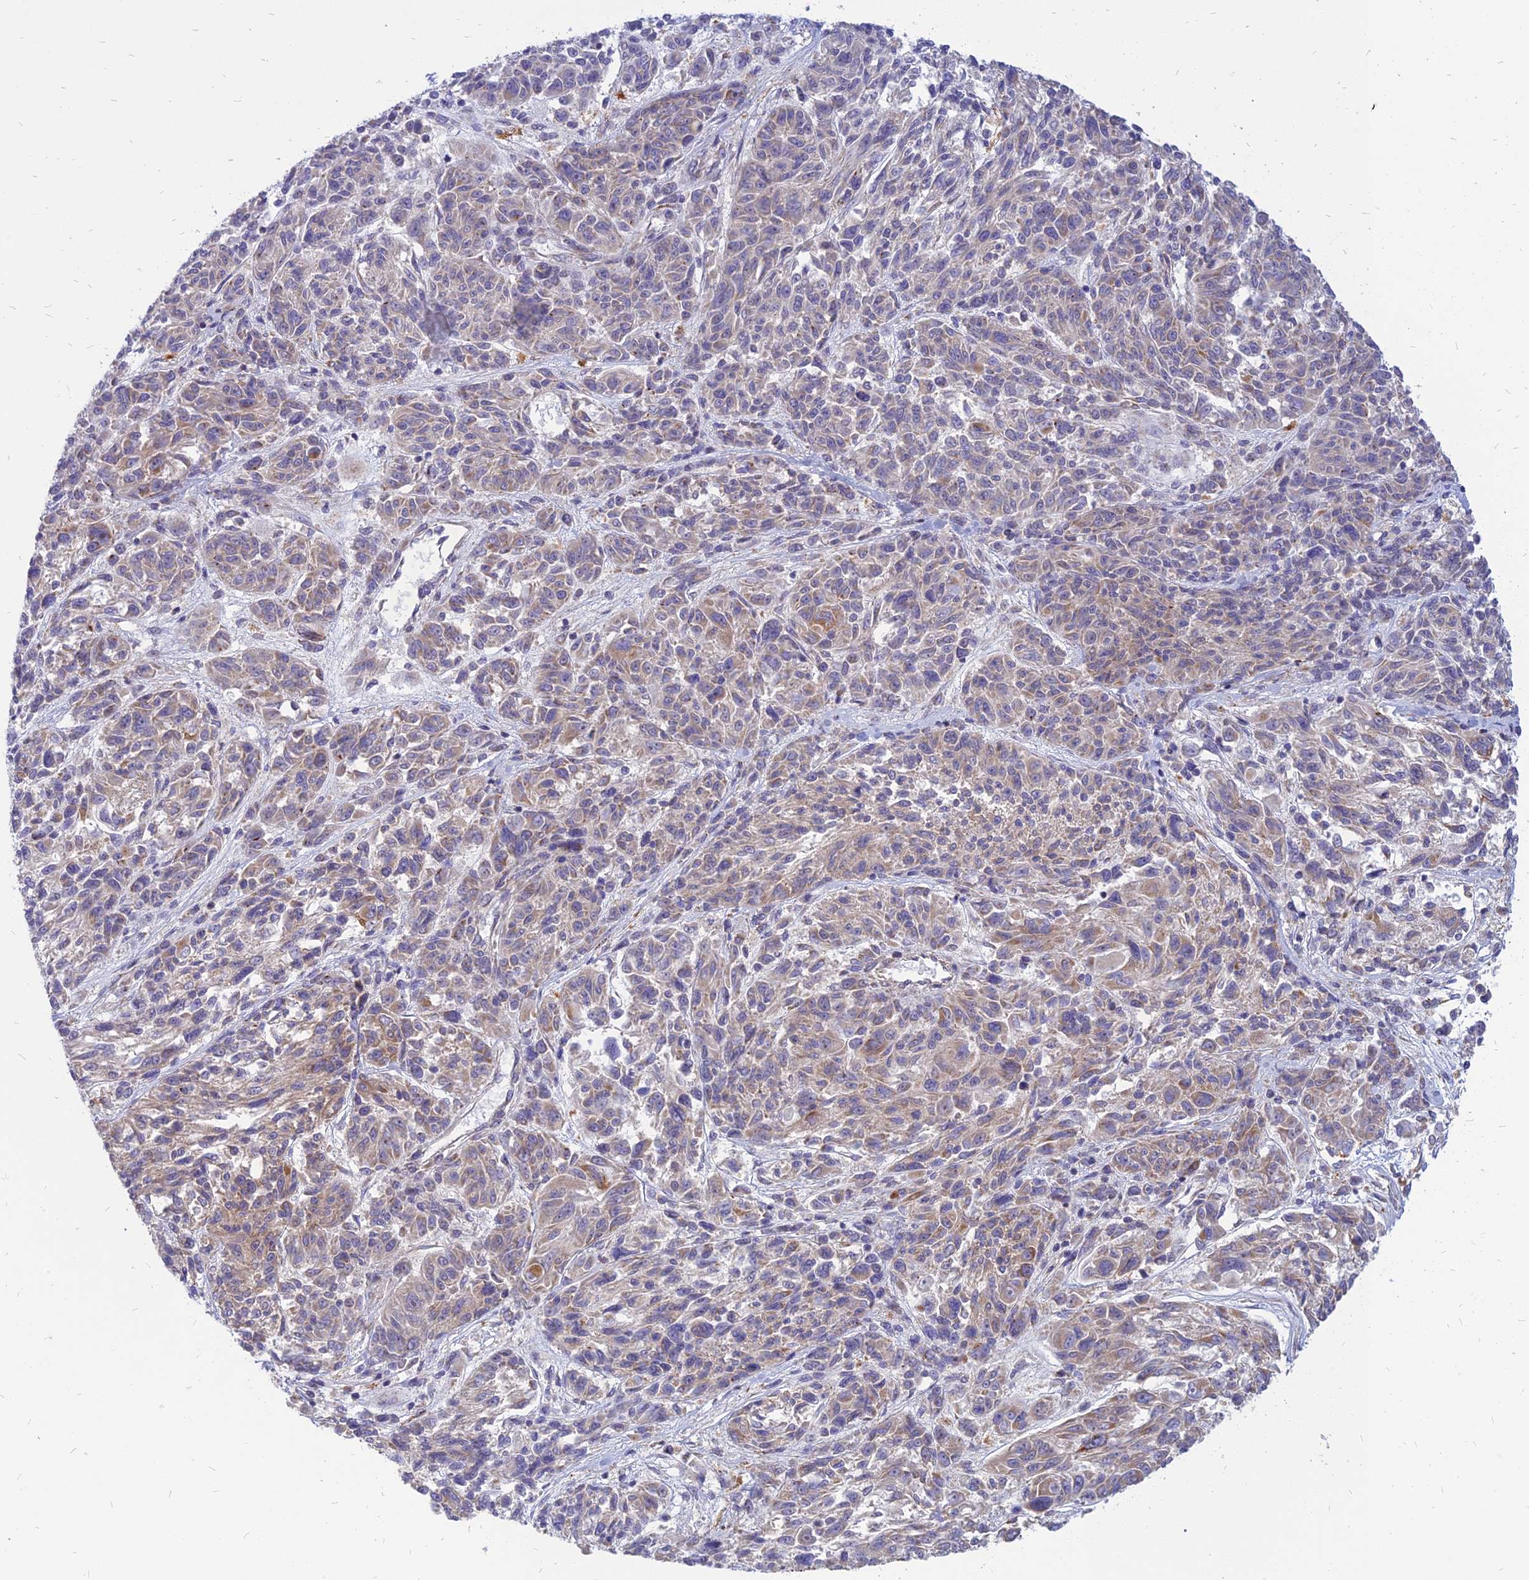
{"staining": {"intensity": "weak", "quantity": "25%-75%", "location": "cytoplasmic/membranous"}, "tissue": "melanoma", "cell_type": "Tumor cells", "image_type": "cancer", "snomed": [{"axis": "morphology", "description": "Malignant melanoma, NOS"}, {"axis": "topography", "description": "Skin"}], "caption": "Melanoma was stained to show a protein in brown. There is low levels of weak cytoplasmic/membranous expression in approximately 25%-75% of tumor cells. (brown staining indicates protein expression, while blue staining denotes nuclei).", "gene": "PHKA2", "patient": {"sex": "male", "age": 53}}